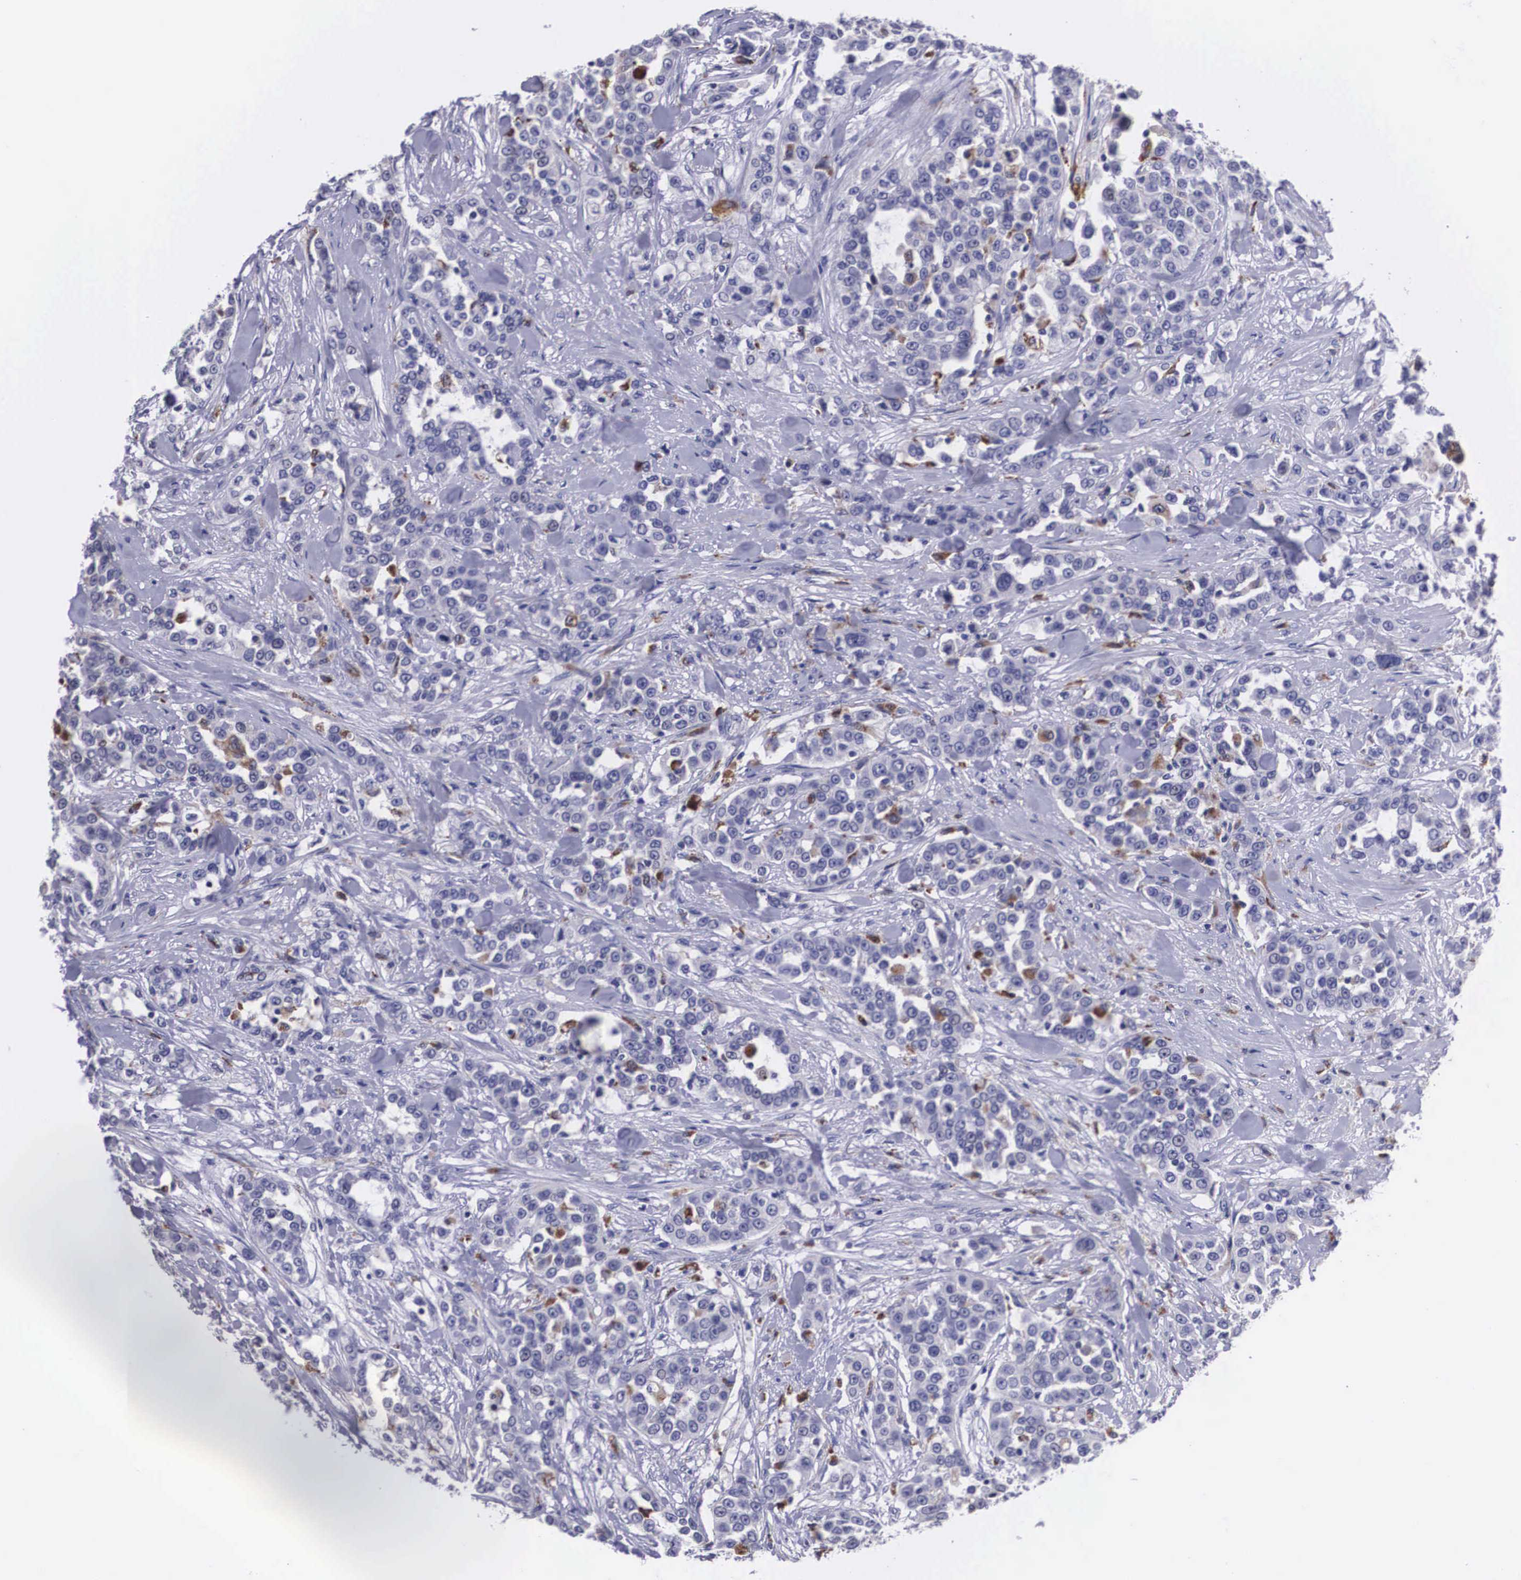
{"staining": {"intensity": "weak", "quantity": "<25%", "location": "cytoplasmic/membranous"}, "tissue": "urothelial cancer", "cell_type": "Tumor cells", "image_type": "cancer", "snomed": [{"axis": "morphology", "description": "Urothelial carcinoma, High grade"}, {"axis": "topography", "description": "Urinary bladder"}], "caption": "There is no significant positivity in tumor cells of urothelial carcinoma (high-grade).", "gene": "CRELD2", "patient": {"sex": "female", "age": 80}}